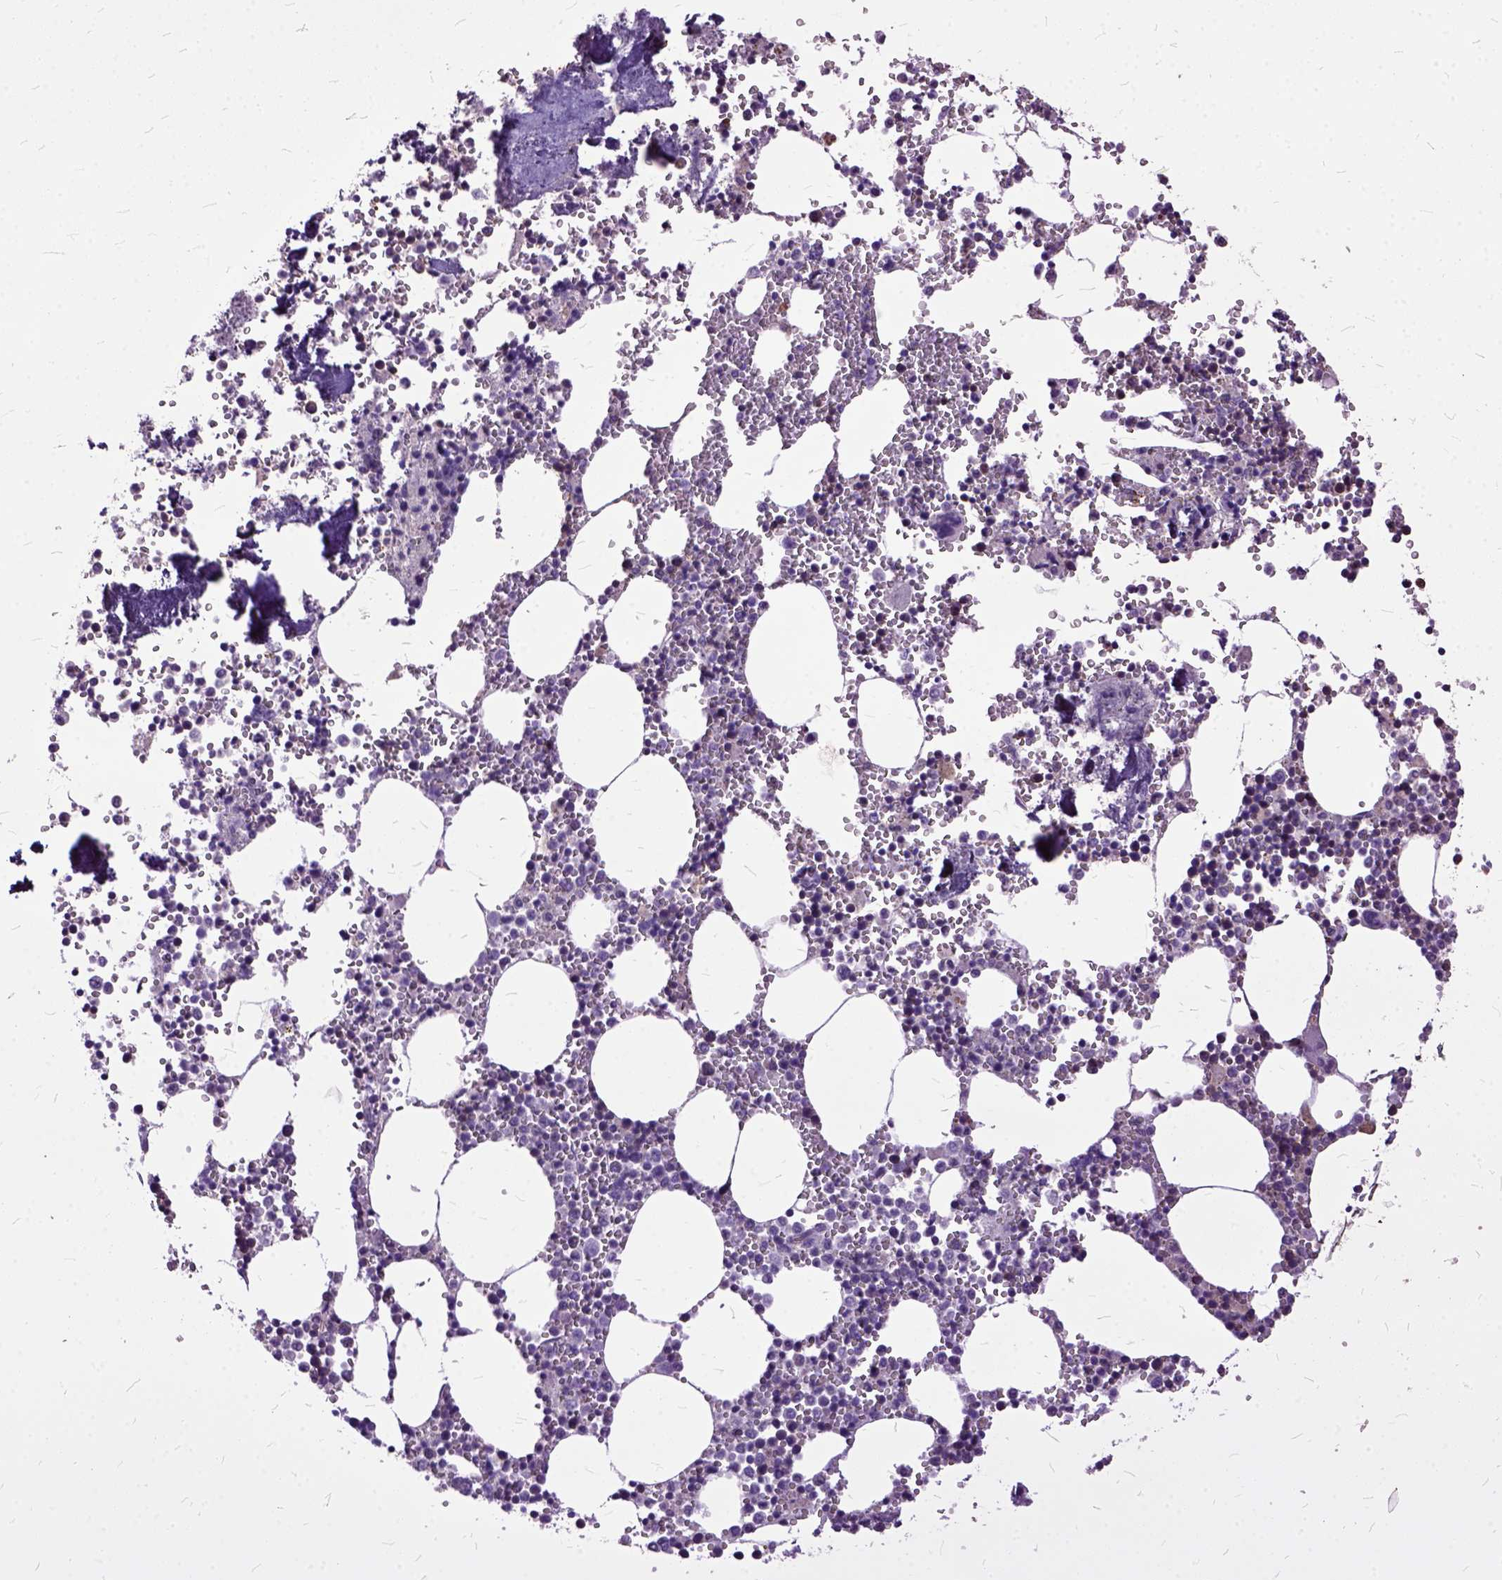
{"staining": {"intensity": "moderate", "quantity": "<25%", "location": "cytoplasmic/membranous"}, "tissue": "bone marrow", "cell_type": "Hematopoietic cells", "image_type": "normal", "snomed": [{"axis": "morphology", "description": "Normal tissue, NOS"}, {"axis": "topography", "description": "Bone marrow"}], "caption": "Human bone marrow stained for a protein (brown) shows moderate cytoplasmic/membranous positive expression in approximately <25% of hematopoietic cells.", "gene": "AREG", "patient": {"sex": "male", "age": 54}}